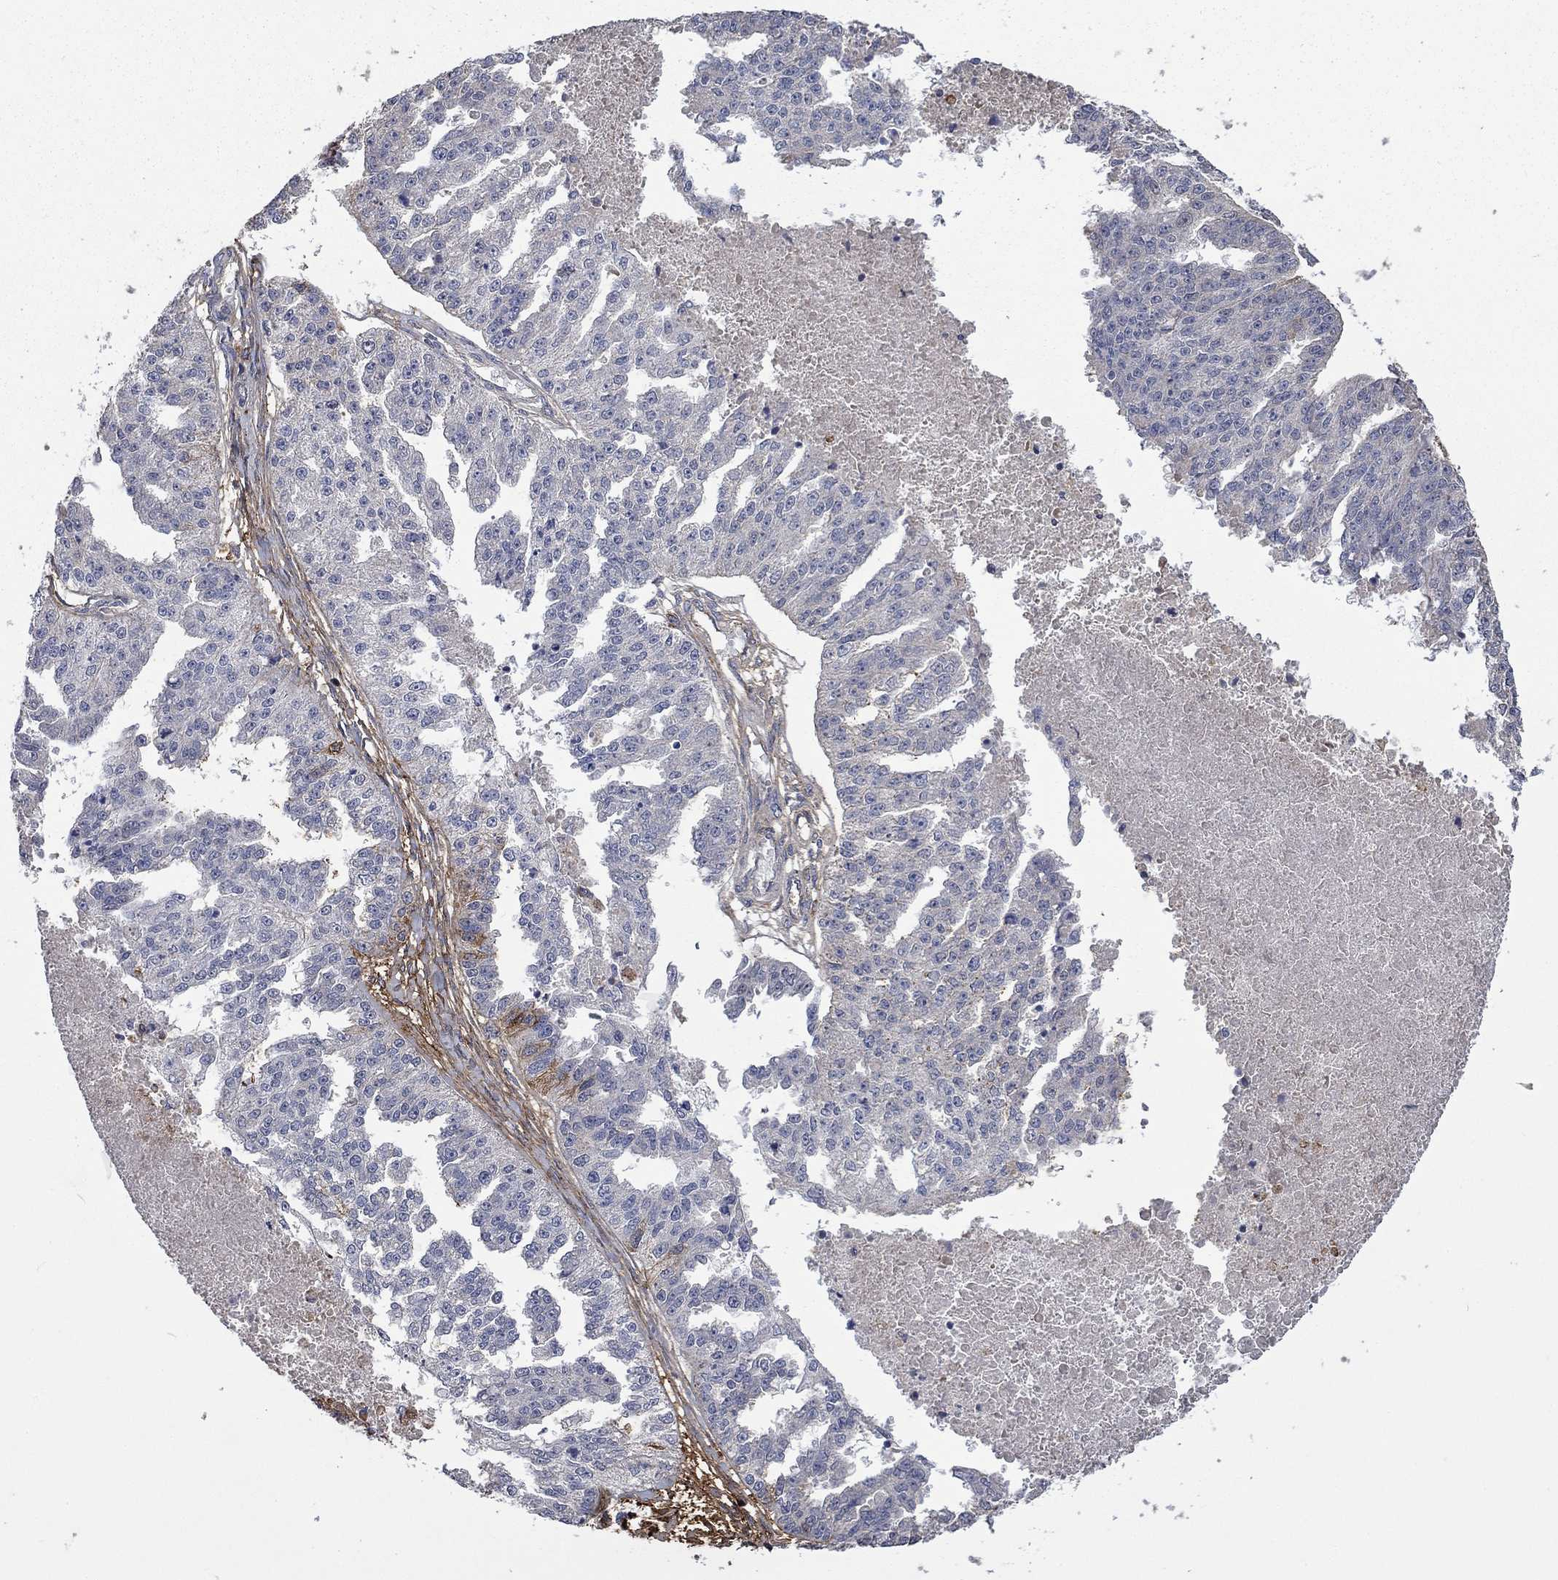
{"staining": {"intensity": "negative", "quantity": "none", "location": "none"}, "tissue": "ovarian cancer", "cell_type": "Tumor cells", "image_type": "cancer", "snomed": [{"axis": "morphology", "description": "Cystadenocarcinoma, serous, NOS"}, {"axis": "topography", "description": "Ovary"}], "caption": "Ovarian serous cystadenocarcinoma stained for a protein using immunohistochemistry (IHC) demonstrates no positivity tumor cells.", "gene": "VCAN", "patient": {"sex": "female", "age": 58}}